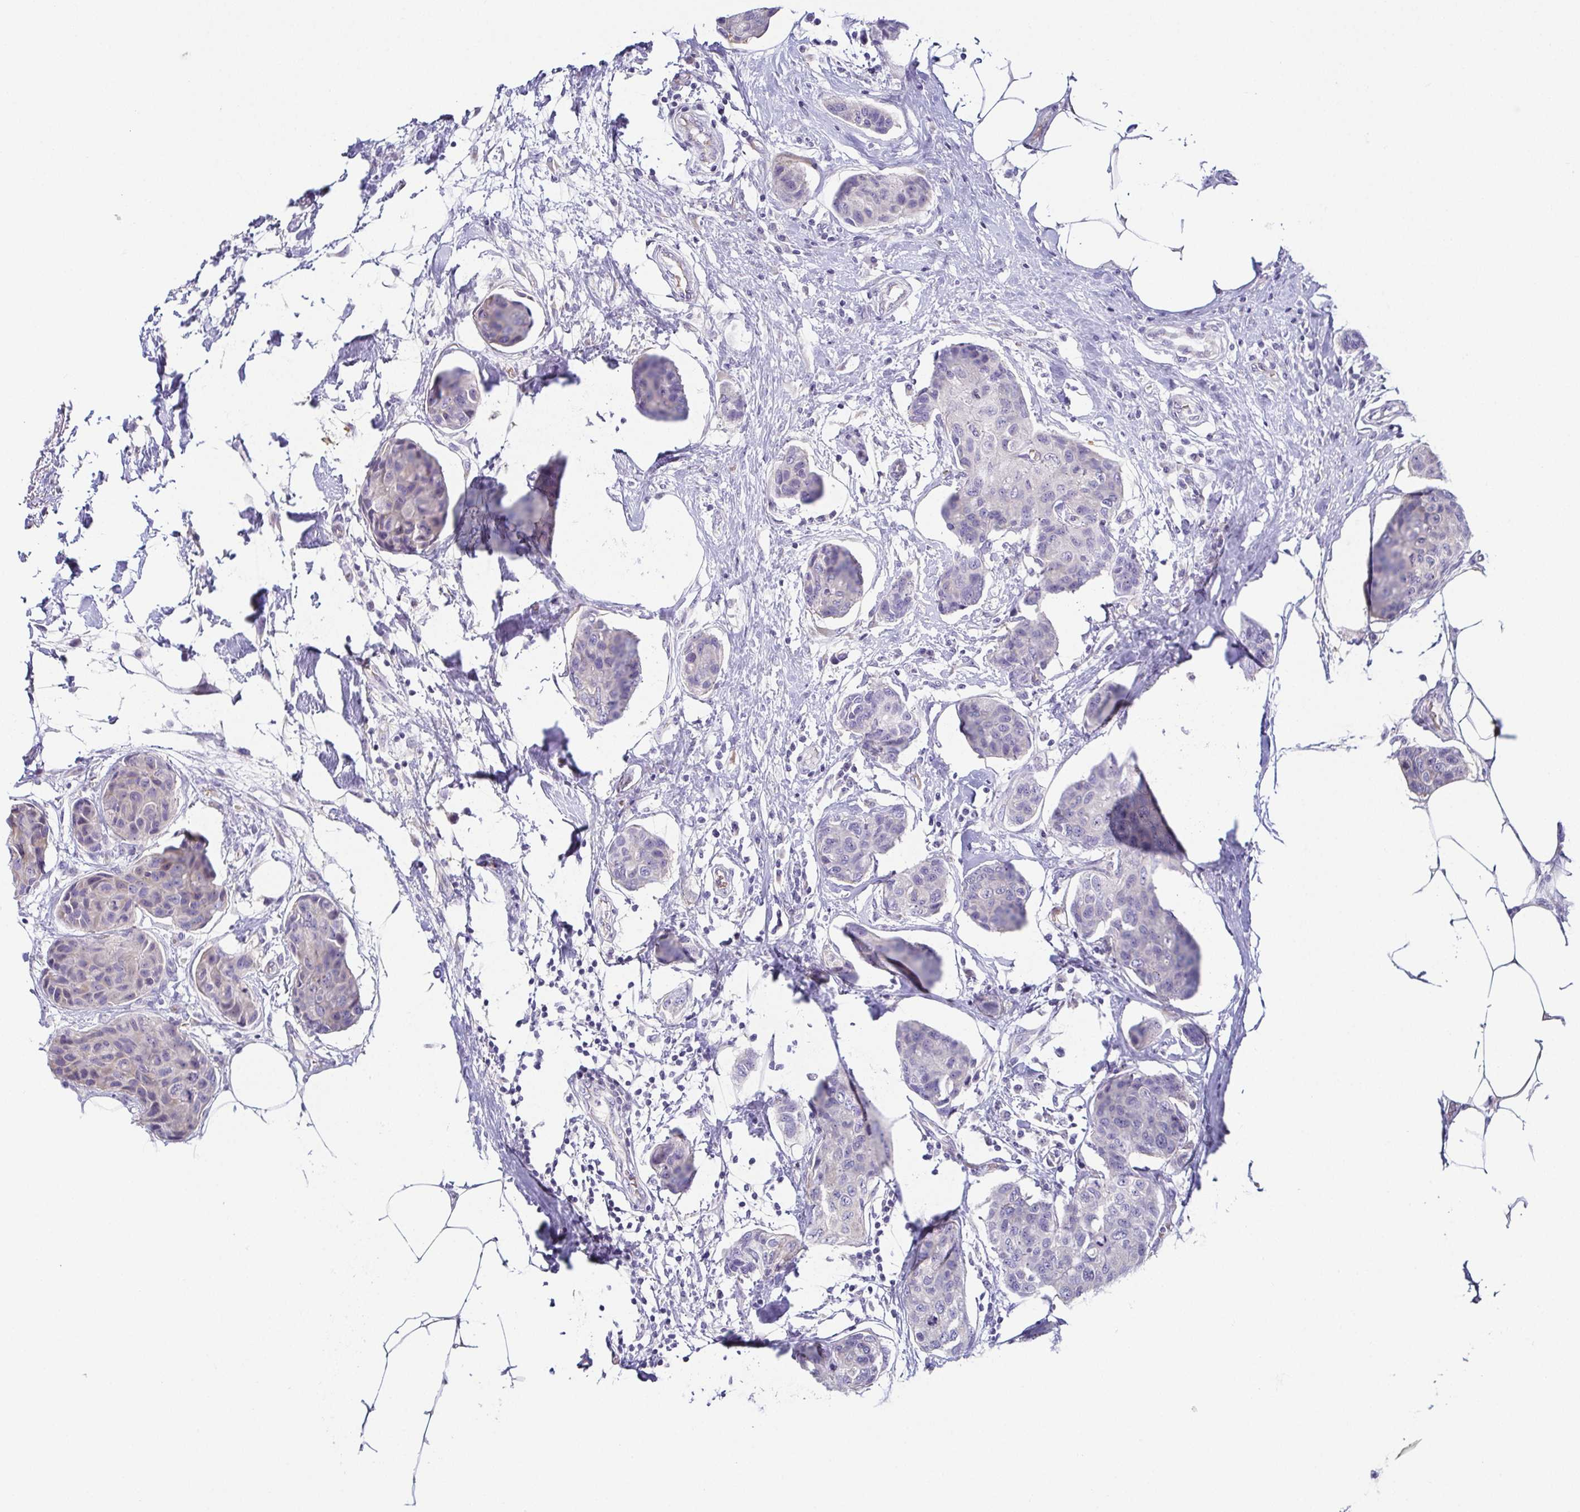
{"staining": {"intensity": "negative", "quantity": "none", "location": "none"}, "tissue": "breast cancer", "cell_type": "Tumor cells", "image_type": "cancer", "snomed": [{"axis": "morphology", "description": "Duct carcinoma"}, {"axis": "topography", "description": "Breast"}], "caption": "Human breast cancer (intraductal carcinoma) stained for a protein using immunohistochemistry shows no staining in tumor cells.", "gene": "FAM162B", "patient": {"sex": "female", "age": 80}}